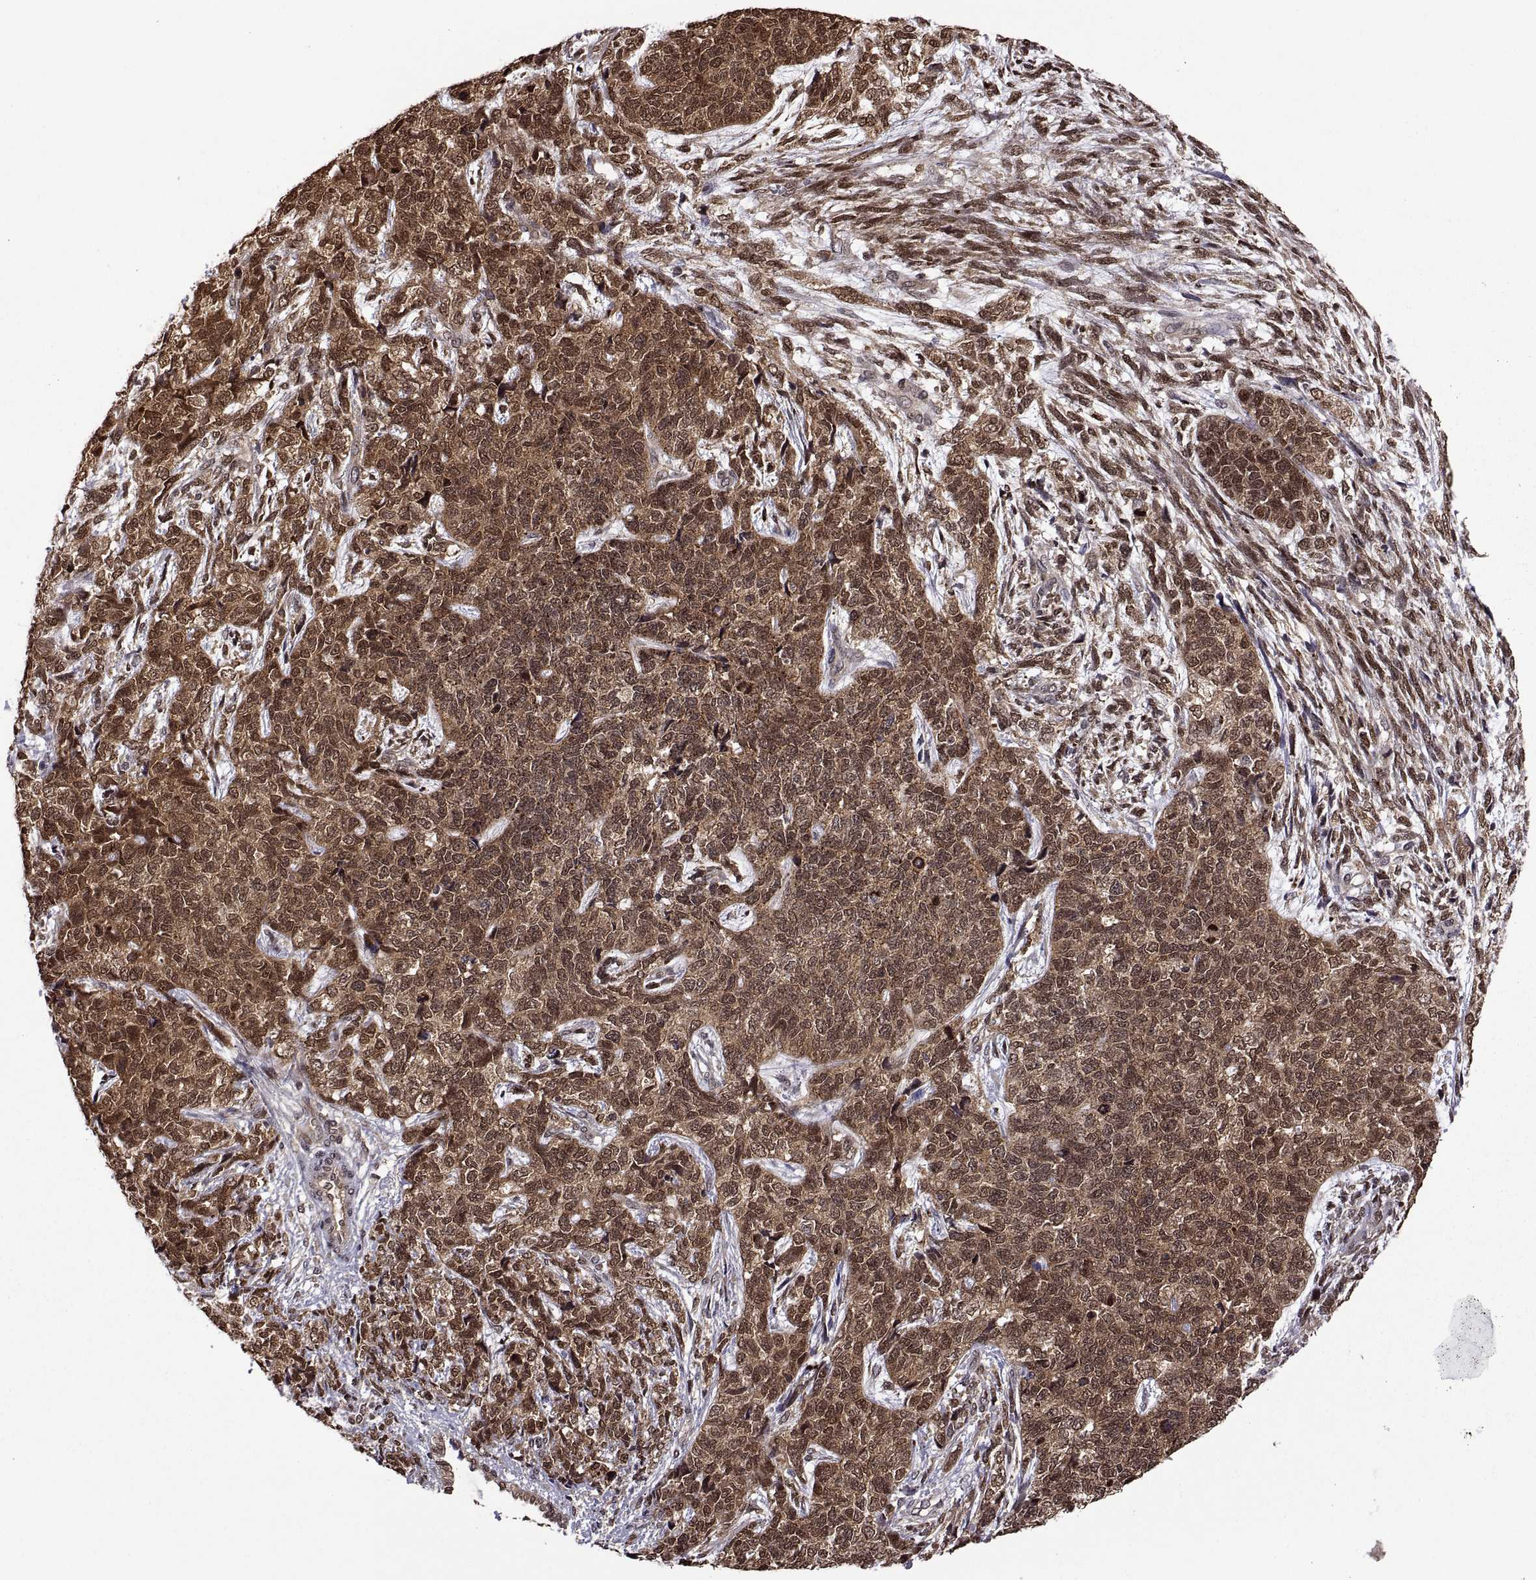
{"staining": {"intensity": "moderate", "quantity": ">75%", "location": "cytoplasmic/membranous"}, "tissue": "cervical cancer", "cell_type": "Tumor cells", "image_type": "cancer", "snomed": [{"axis": "morphology", "description": "Squamous cell carcinoma, NOS"}, {"axis": "topography", "description": "Cervix"}], "caption": "The histopathology image demonstrates staining of cervical cancer (squamous cell carcinoma), revealing moderate cytoplasmic/membranous protein staining (brown color) within tumor cells.", "gene": "ZNRF2", "patient": {"sex": "female", "age": 63}}